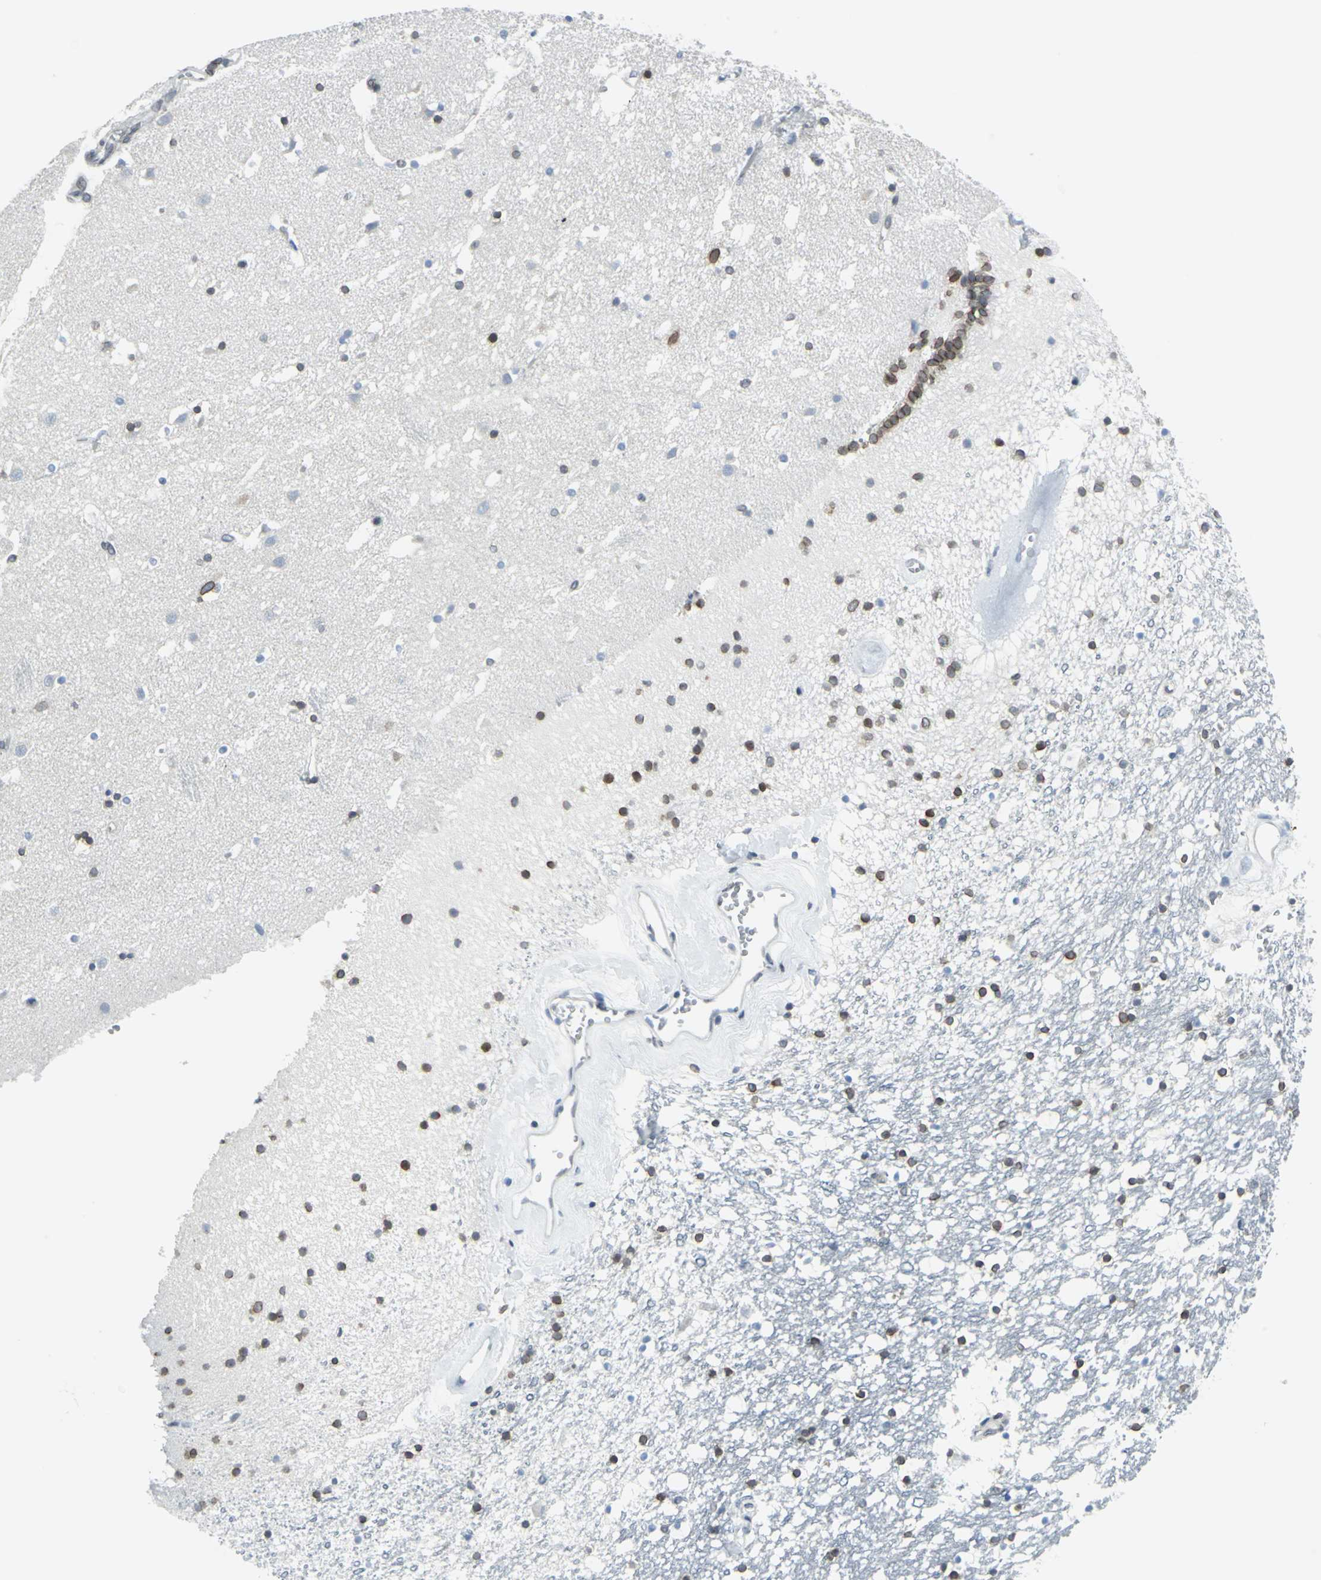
{"staining": {"intensity": "weak", "quantity": ">75%", "location": "cytoplasmic/membranous,nuclear"}, "tissue": "caudate", "cell_type": "Glial cells", "image_type": "normal", "snomed": [{"axis": "morphology", "description": "Normal tissue, NOS"}, {"axis": "topography", "description": "Lateral ventricle wall"}], "caption": "Protein staining of normal caudate shows weak cytoplasmic/membranous,nuclear positivity in approximately >75% of glial cells.", "gene": "SNUPN", "patient": {"sex": "male", "age": 45}}